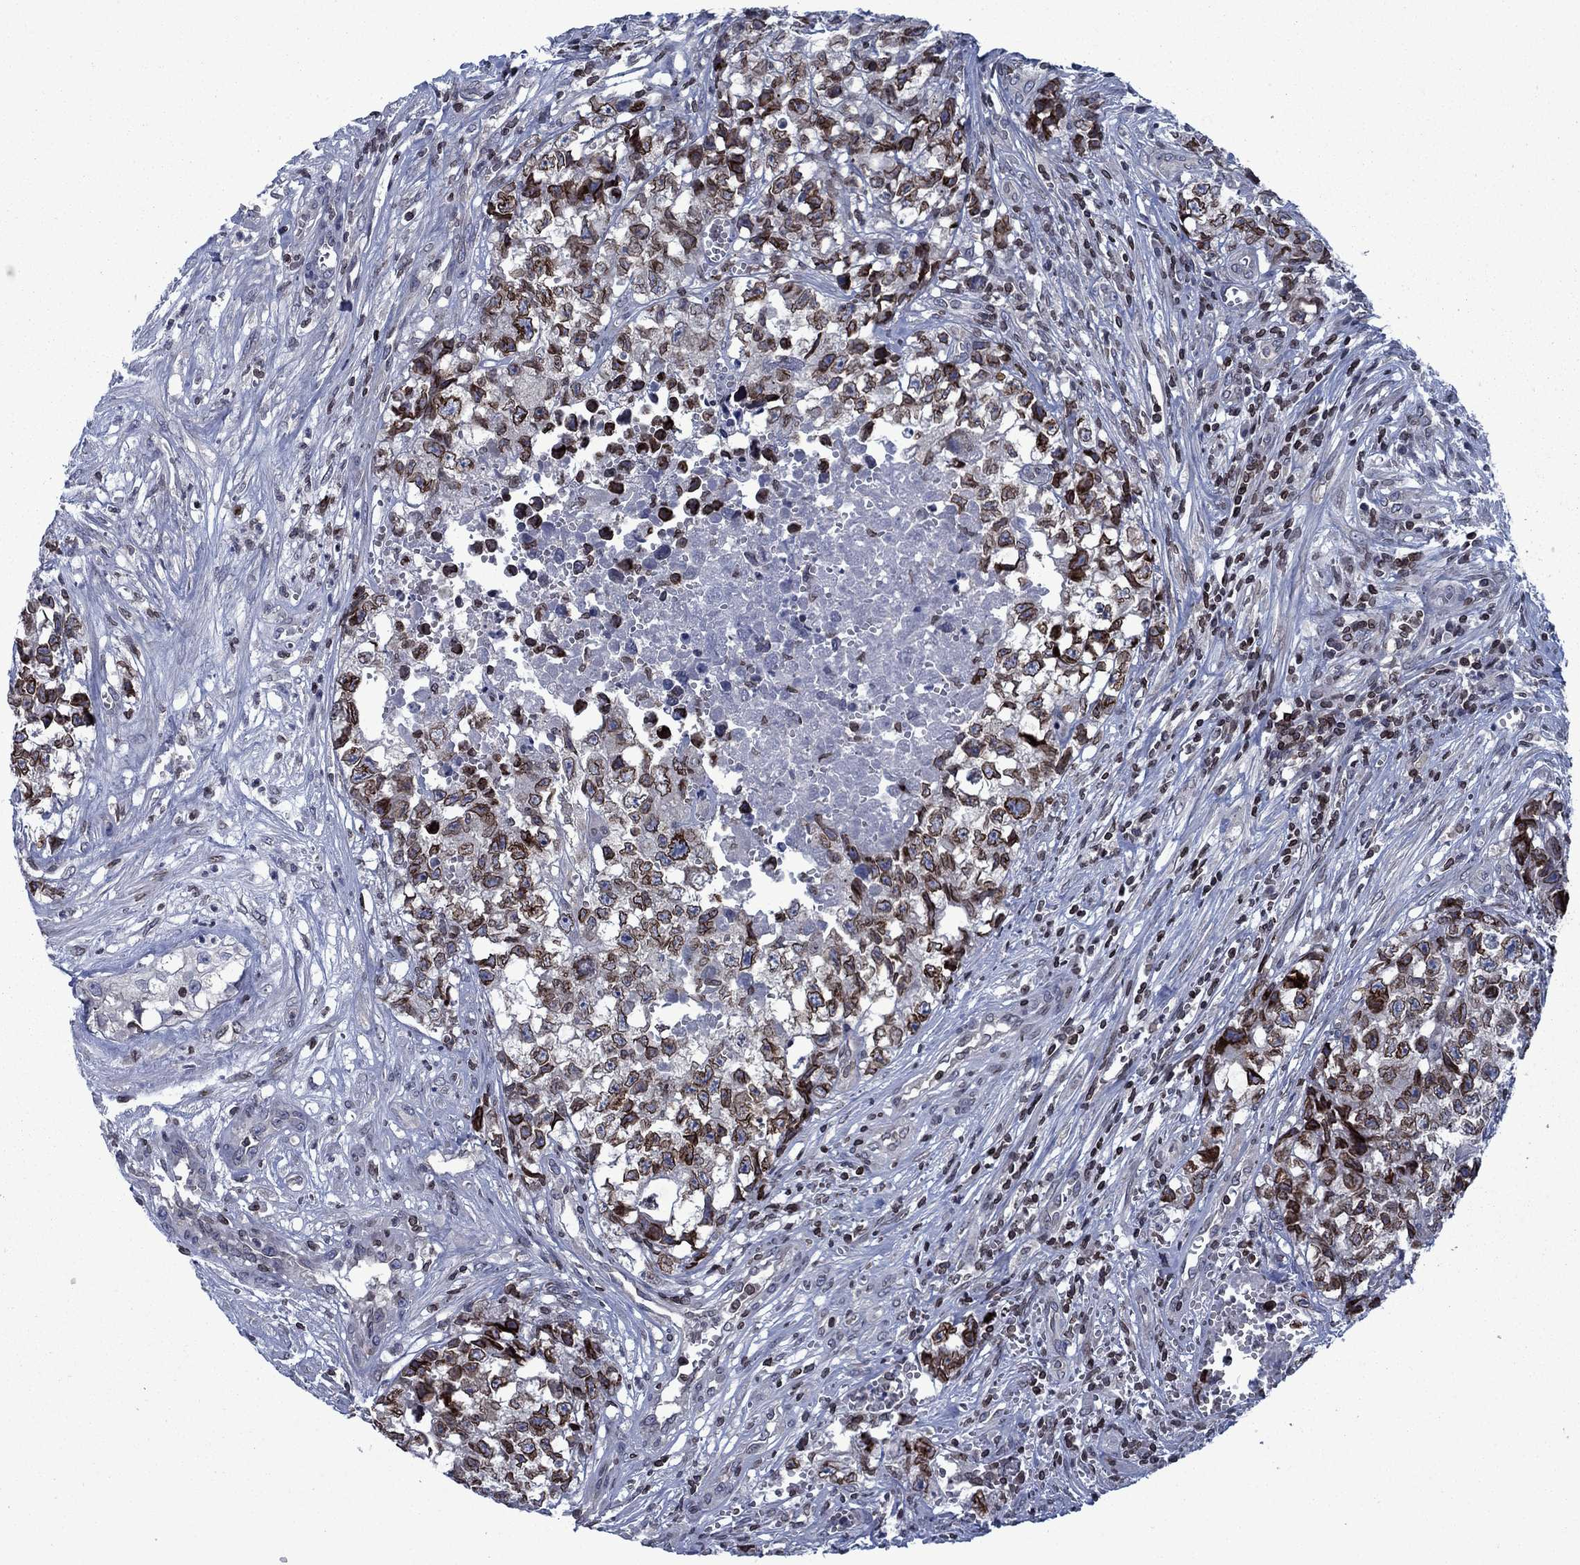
{"staining": {"intensity": "strong", "quantity": "25%-75%", "location": "cytoplasmic/membranous,nuclear"}, "tissue": "testis cancer", "cell_type": "Tumor cells", "image_type": "cancer", "snomed": [{"axis": "morphology", "description": "Seminoma, NOS"}, {"axis": "morphology", "description": "Carcinoma, Embryonal, NOS"}, {"axis": "topography", "description": "Testis"}], "caption": "Immunohistochemistry (IHC) of testis cancer exhibits high levels of strong cytoplasmic/membranous and nuclear expression in approximately 25%-75% of tumor cells.", "gene": "SLA", "patient": {"sex": "male", "age": 22}}